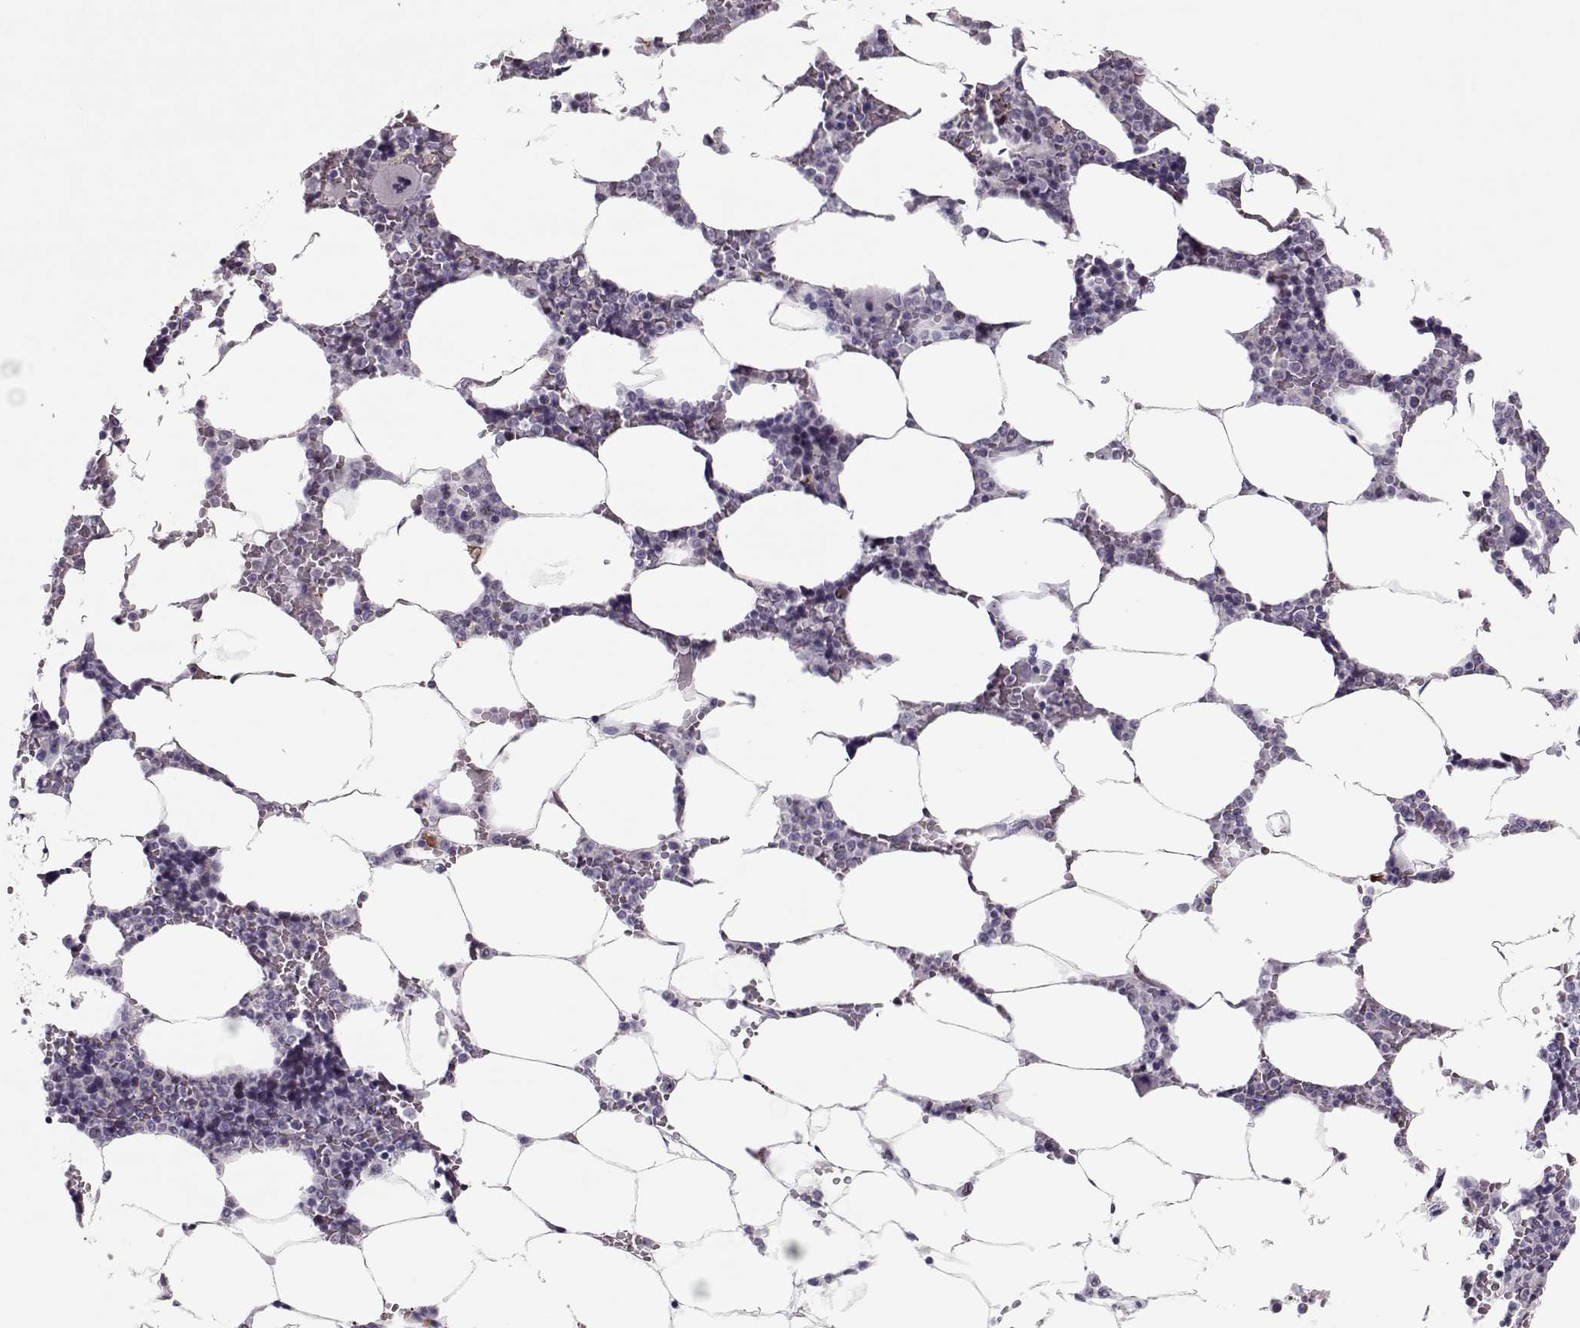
{"staining": {"intensity": "weak", "quantity": "<25%", "location": "nuclear"}, "tissue": "bone marrow", "cell_type": "Hematopoietic cells", "image_type": "normal", "snomed": [{"axis": "morphology", "description": "Normal tissue, NOS"}, {"axis": "topography", "description": "Bone marrow"}], "caption": "An immunohistochemistry histopathology image of benign bone marrow is shown. There is no staining in hematopoietic cells of bone marrow. (DAB IHC with hematoxylin counter stain).", "gene": "SGO1", "patient": {"sex": "male", "age": 63}}